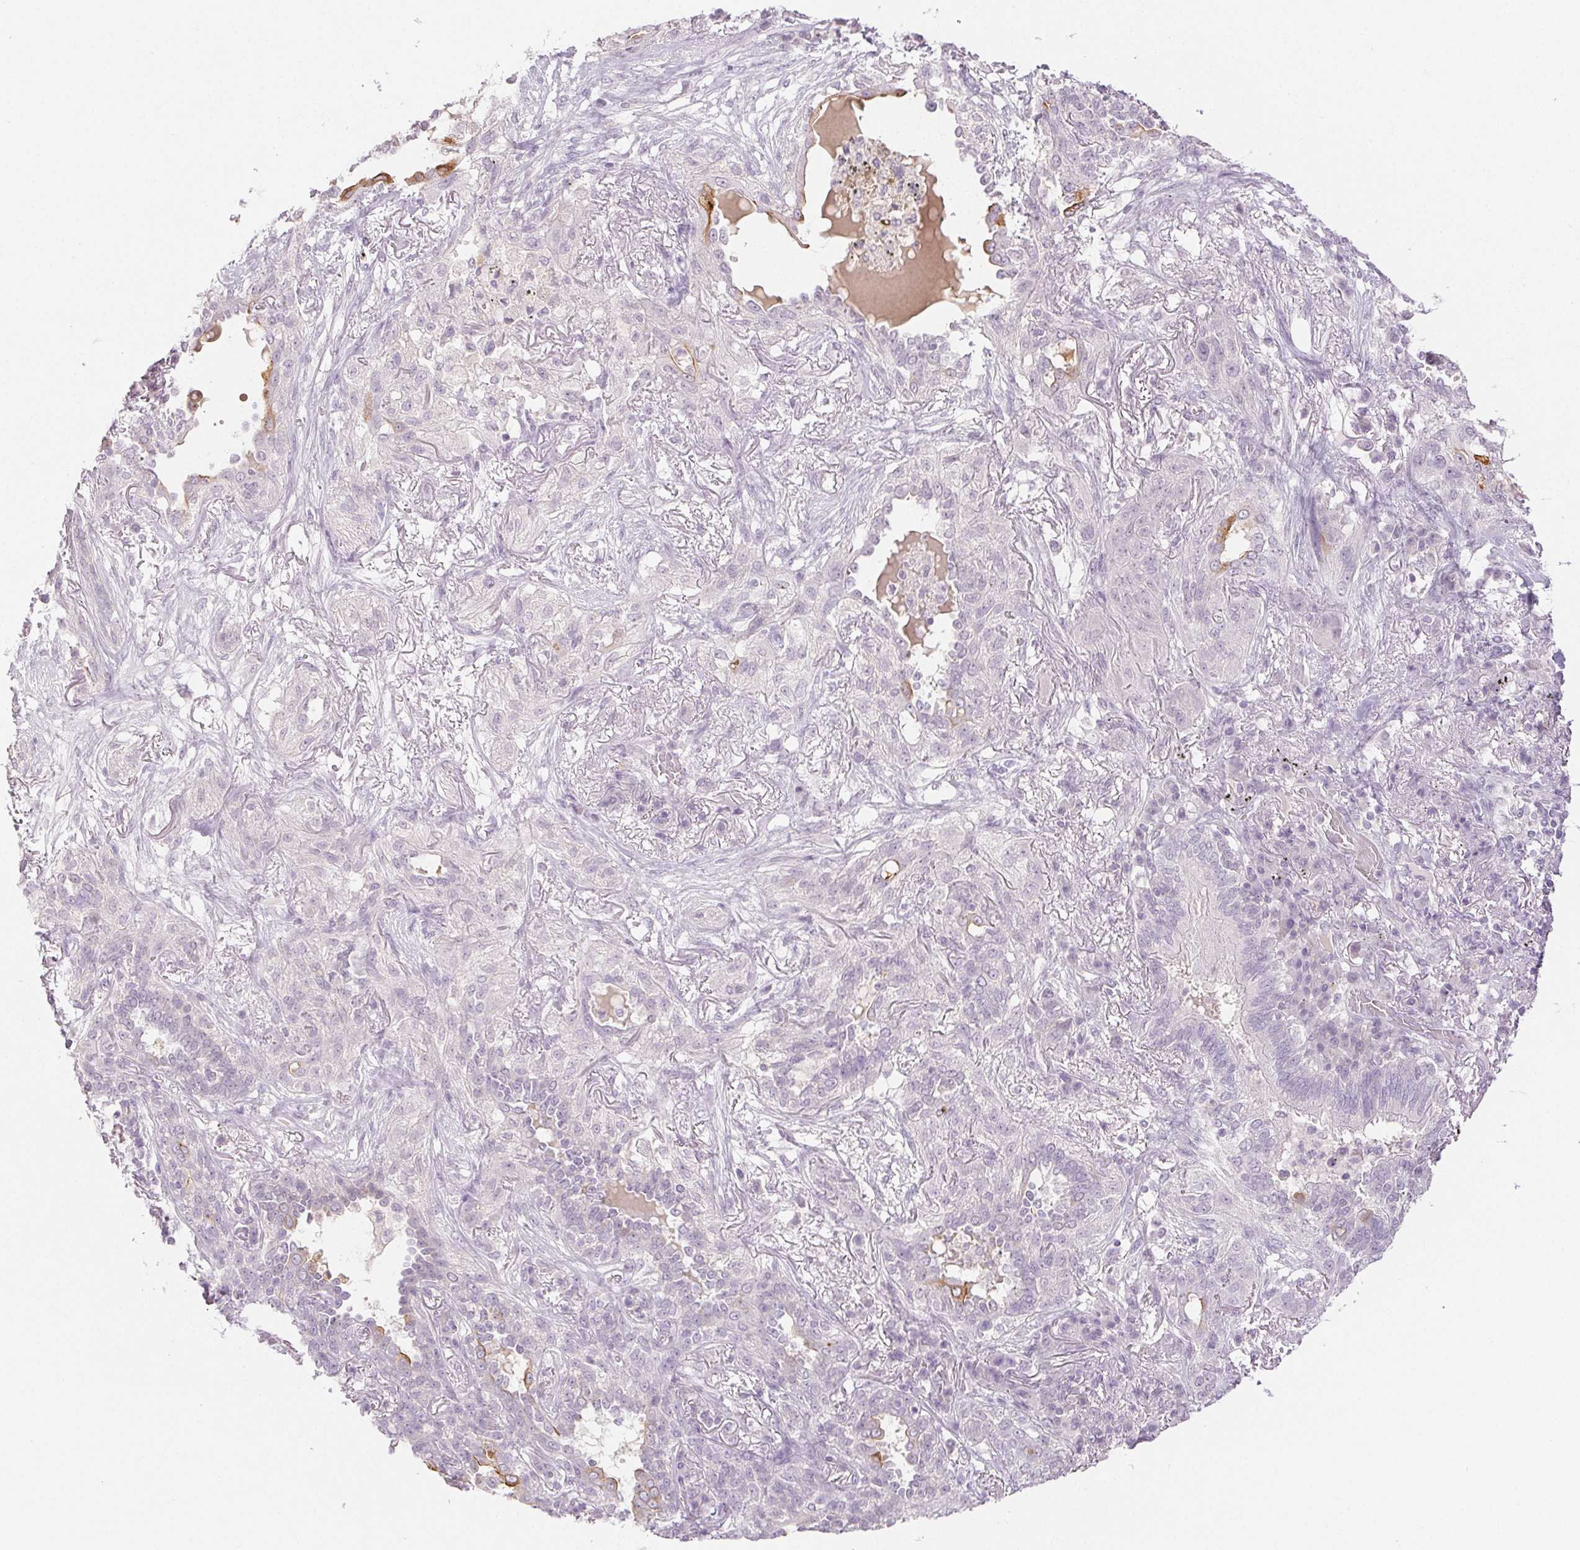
{"staining": {"intensity": "moderate", "quantity": "<25%", "location": "cytoplasmic/membranous"}, "tissue": "lung cancer", "cell_type": "Tumor cells", "image_type": "cancer", "snomed": [{"axis": "morphology", "description": "Squamous cell carcinoma, NOS"}, {"axis": "topography", "description": "Lung"}], "caption": "Immunohistochemistry staining of lung squamous cell carcinoma, which displays low levels of moderate cytoplasmic/membranous staining in about <25% of tumor cells indicating moderate cytoplasmic/membranous protein positivity. The staining was performed using DAB (3,3'-diaminobenzidine) (brown) for protein detection and nuclei were counterstained in hematoxylin (blue).", "gene": "PI3", "patient": {"sex": "female", "age": 70}}